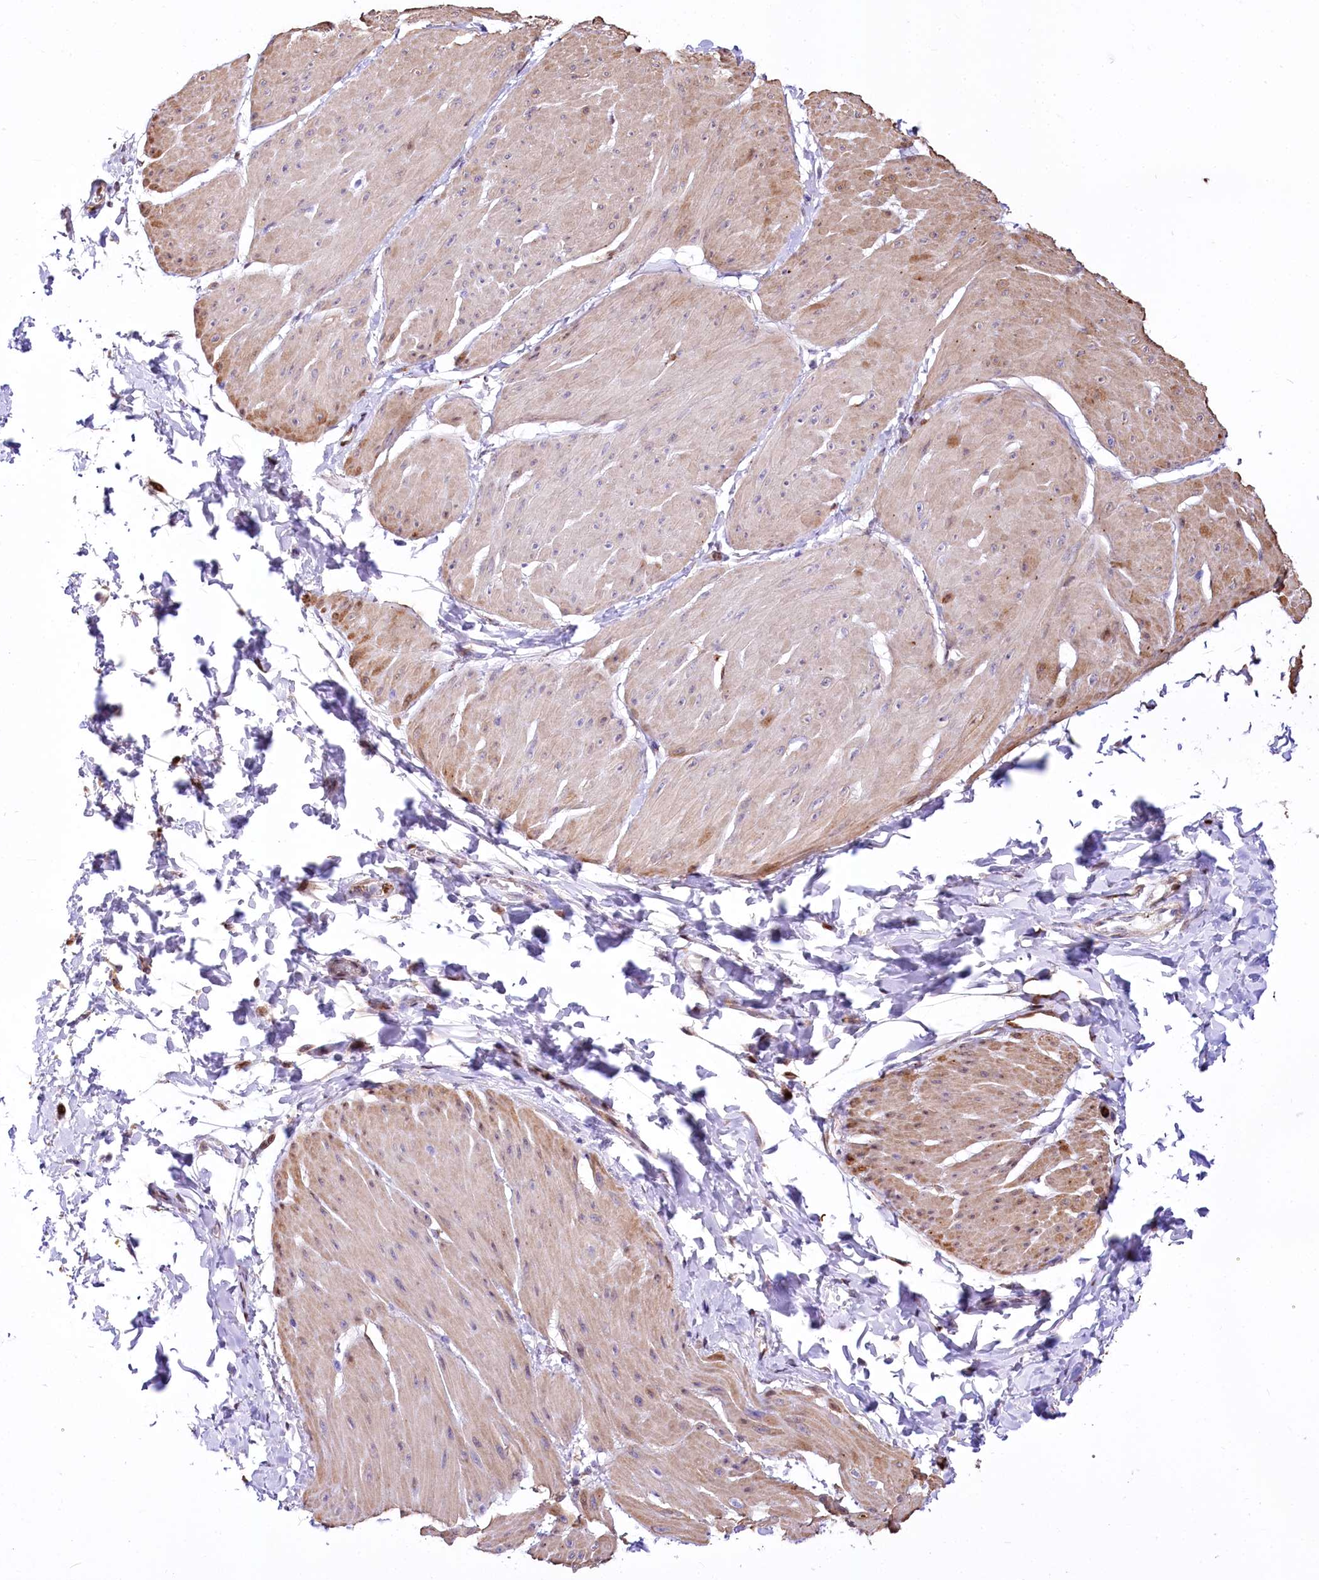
{"staining": {"intensity": "moderate", "quantity": ">75%", "location": "cytoplasmic/membranous,nuclear"}, "tissue": "smooth muscle", "cell_type": "Smooth muscle cells", "image_type": "normal", "snomed": [{"axis": "morphology", "description": "Urothelial carcinoma, High grade"}, {"axis": "topography", "description": "Urinary bladder"}], "caption": "This histopathology image demonstrates benign smooth muscle stained with immunohistochemistry to label a protein in brown. The cytoplasmic/membranous,nuclear of smooth muscle cells show moderate positivity for the protein. Nuclei are counter-stained blue.", "gene": "PTMS", "patient": {"sex": "male", "age": 46}}